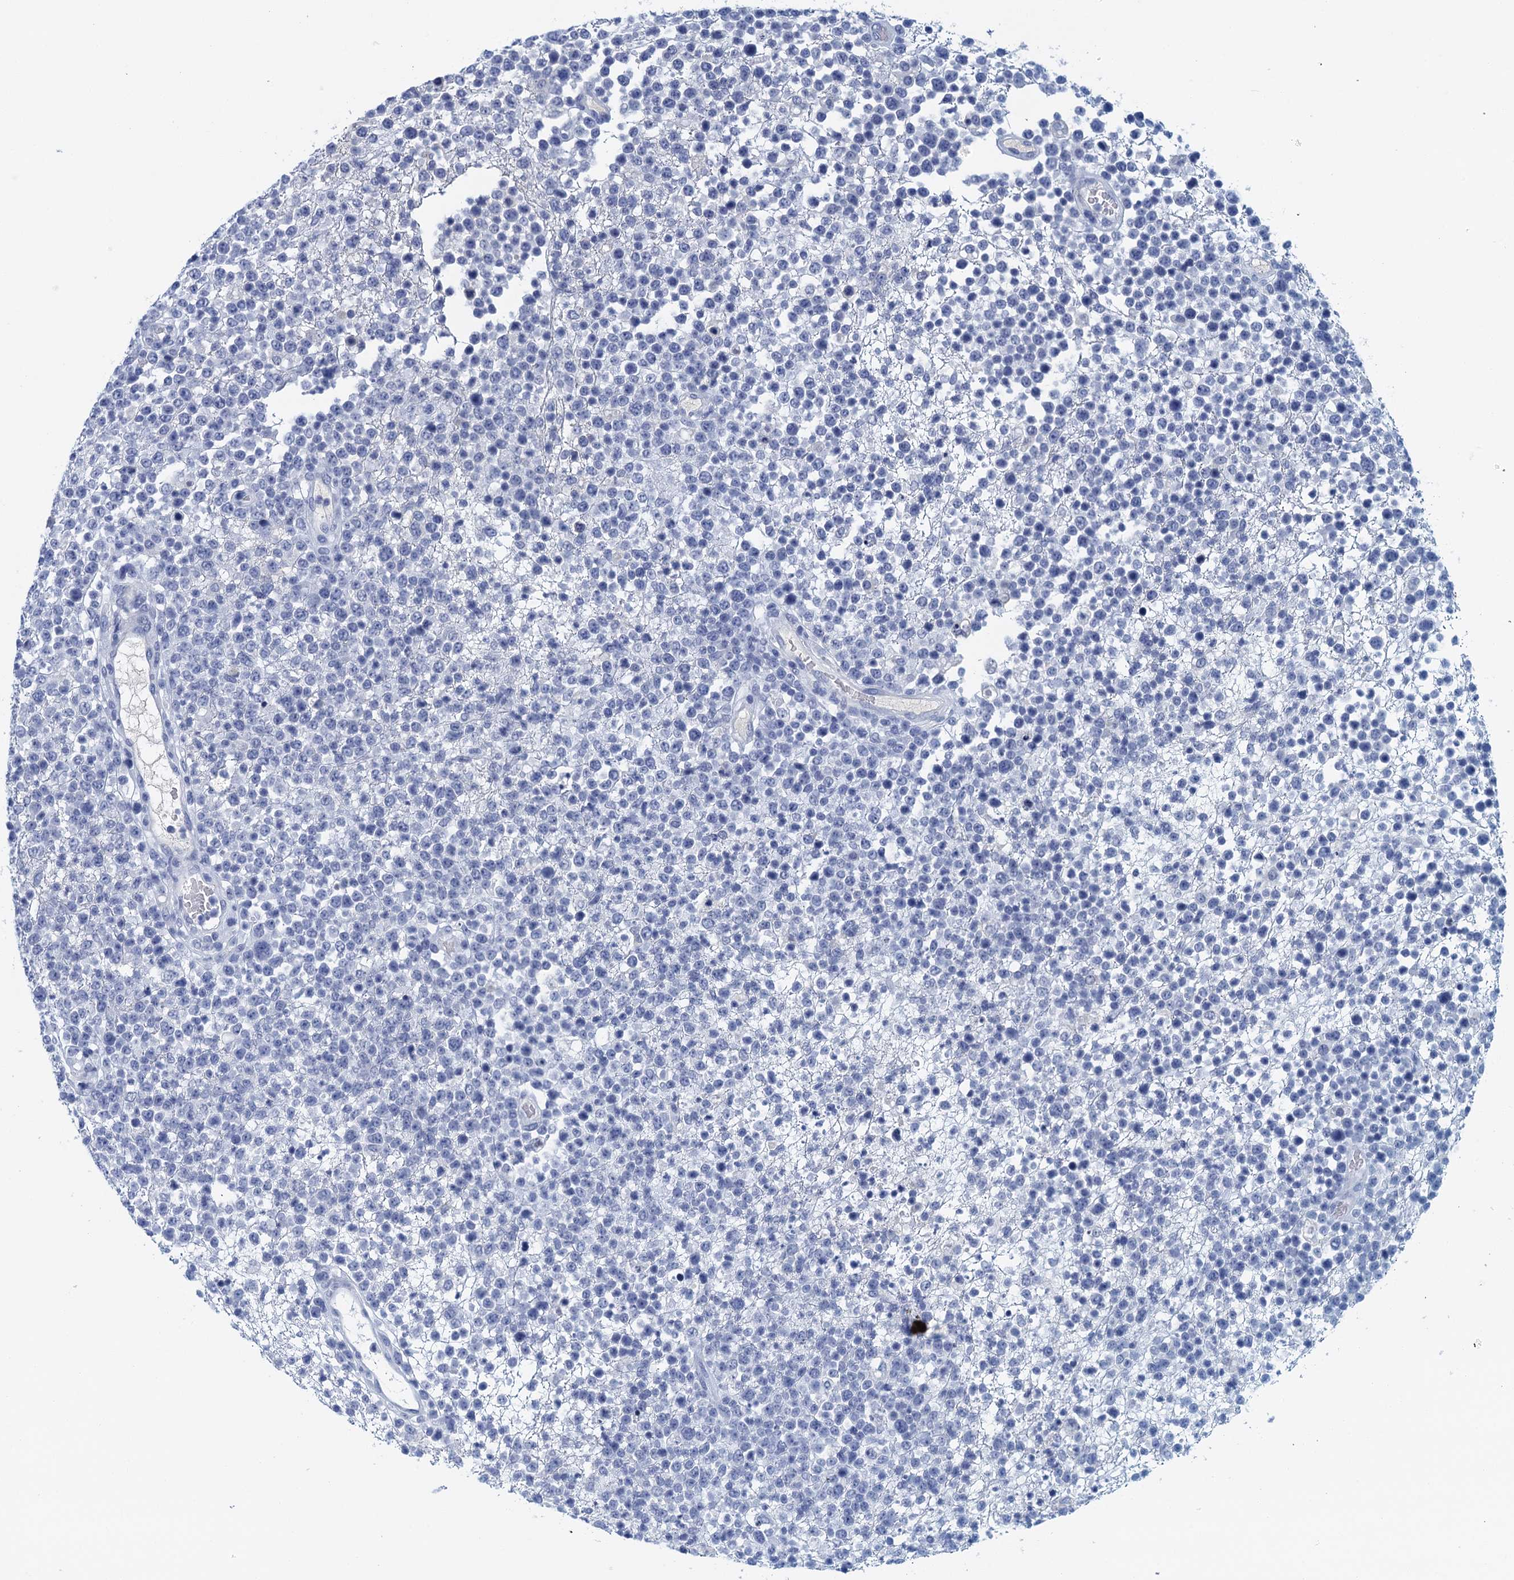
{"staining": {"intensity": "negative", "quantity": "none", "location": "none"}, "tissue": "lymphoma", "cell_type": "Tumor cells", "image_type": "cancer", "snomed": [{"axis": "morphology", "description": "Malignant lymphoma, non-Hodgkin's type, High grade"}, {"axis": "topography", "description": "Colon"}], "caption": "An image of human lymphoma is negative for staining in tumor cells. (DAB (3,3'-diaminobenzidine) immunohistochemistry visualized using brightfield microscopy, high magnification).", "gene": "CYP51A1", "patient": {"sex": "female", "age": 53}}